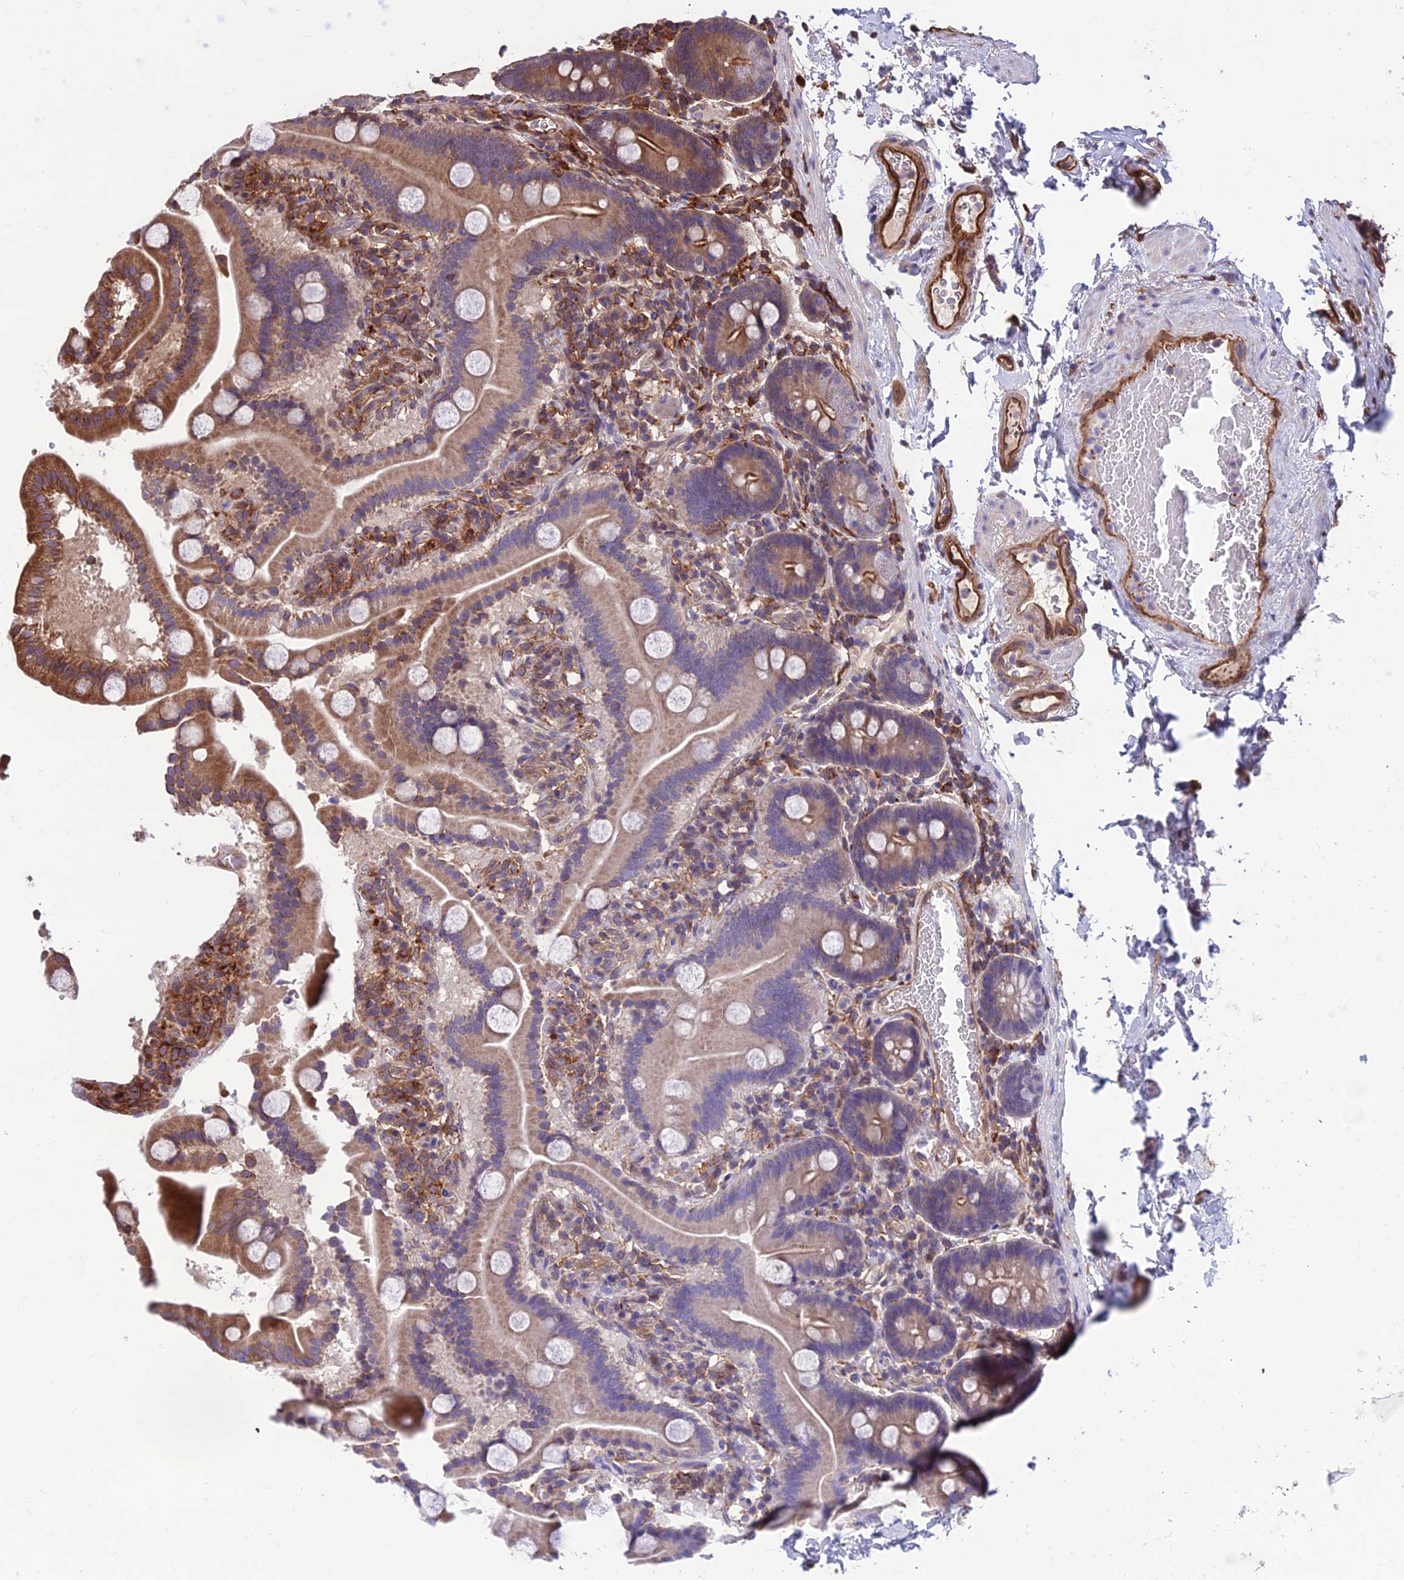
{"staining": {"intensity": "moderate", "quantity": "25%-75%", "location": "cytoplasmic/membranous"}, "tissue": "duodenum", "cell_type": "Glandular cells", "image_type": "normal", "snomed": [{"axis": "morphology", "description": "Normal tissue, NOS"}, {"axis": "topography", "description": "Duodenum"}], "caption": "IHC of benign duodenum shows medium levels of moderate cytoplasmic/membranous expression in approximately 25%-75% of glandular cells.", "gene": "RTN4RL1", "patient": {"sex": "male", "age": 55}}